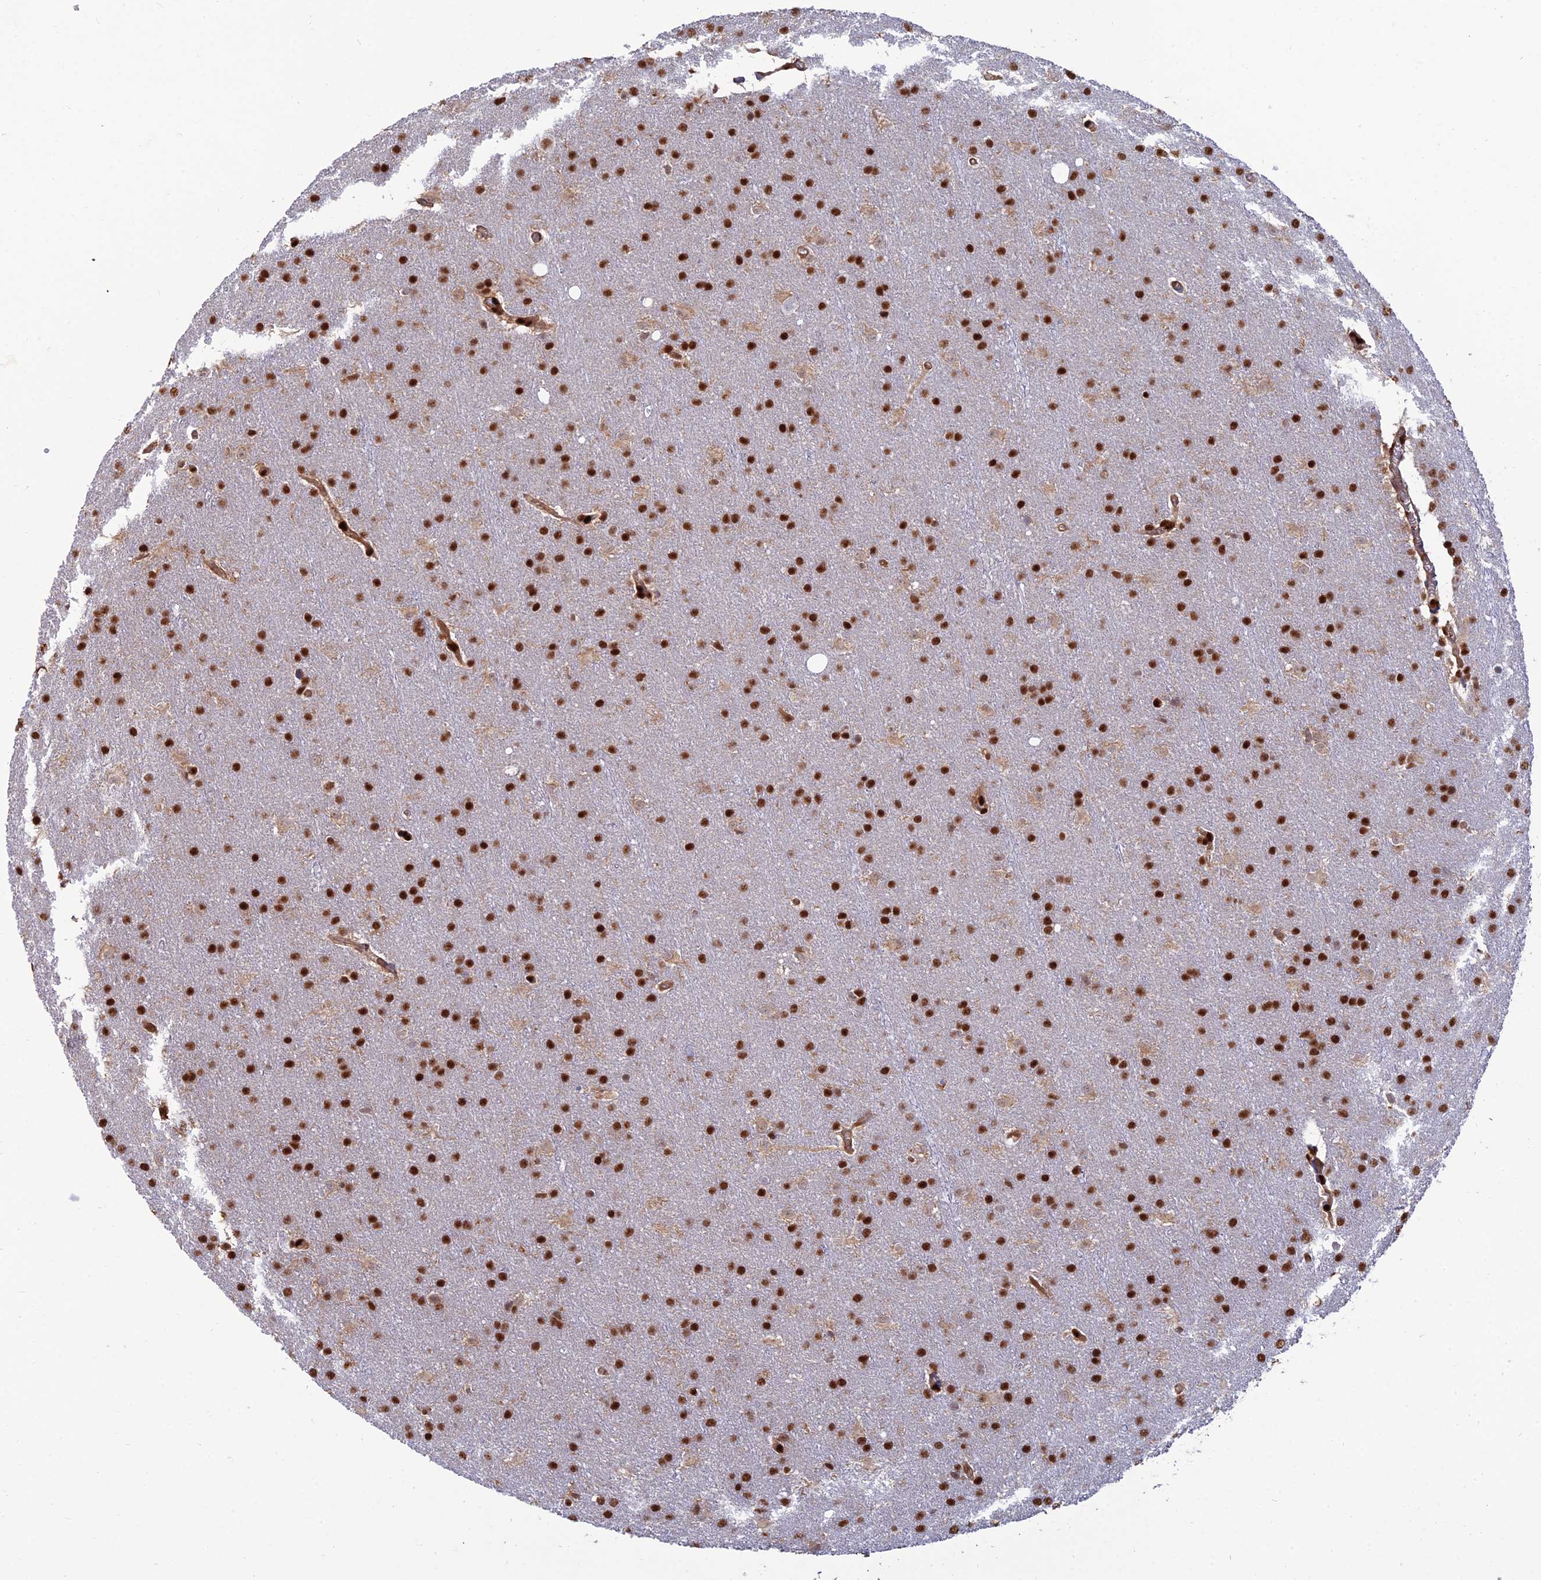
{"staining": {"intensity": "strong", "quantity": ">75%", "location": "nuclear"}, "tissue": "glioma", "cell_type": "Tumor cells", "image_type": "cancer", "snomed": [{"axis": "morphology", "description": "Glioma, malignant, Low grade"}, {"axis": "topography", "description": "Brain"}], "caption": "Brown immunohistochemical staining in human glioma demonstrates strong nuclear positivity in about >75% of tumor cells. (IHC, brightfield microscopy, high magnification).", "gene": "DNPEP", "patient": {"sex": "female", "age": 32}}